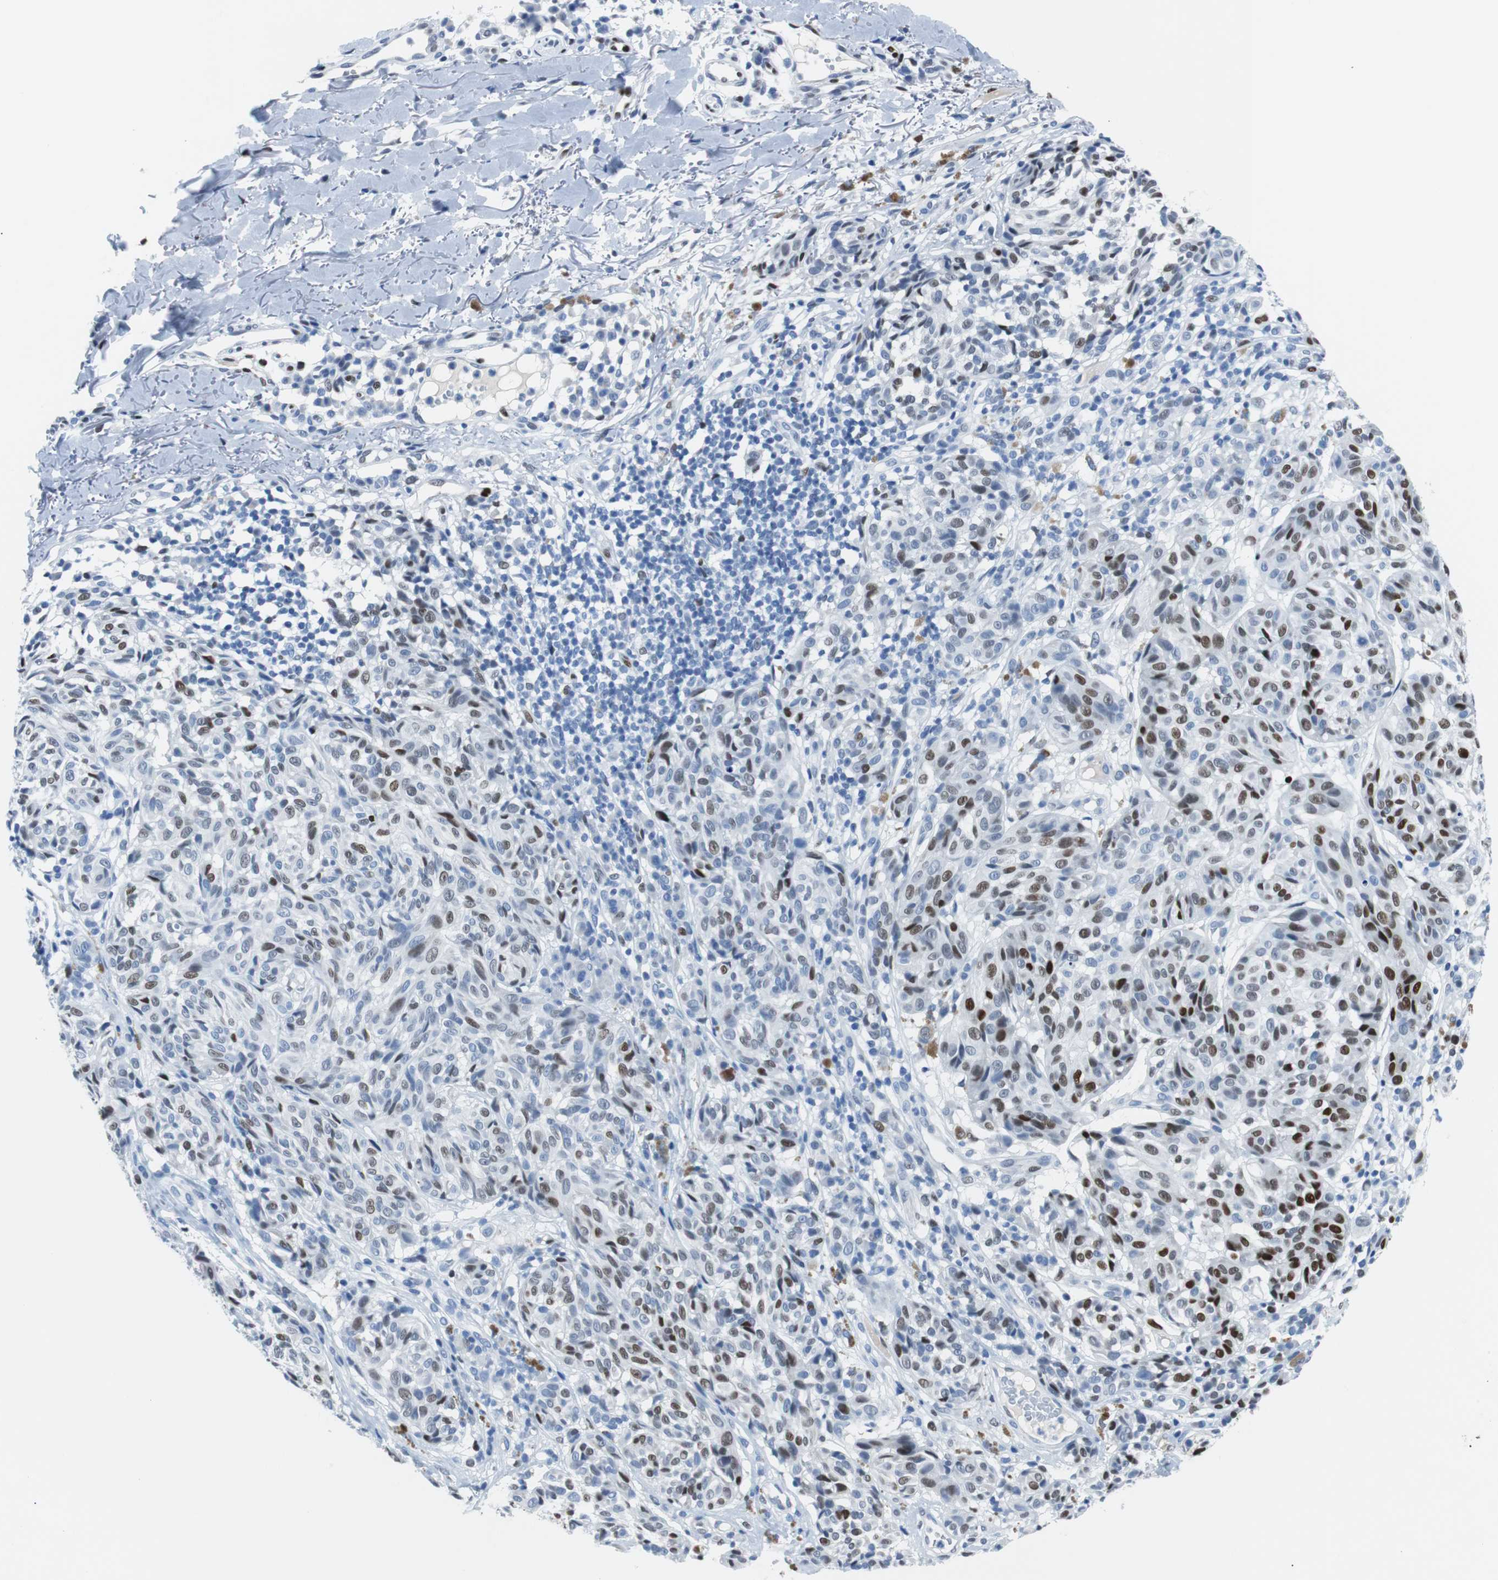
{"staining": {"intensity": "moderate", "quantity": "25%-75%", "location": "nuclear"}, "tissue": "melanoma", "cell_type": "Tumor cells", "image_type": "cancer", "snomed": [{"axis": "morphology", "description": "Malignant melanoma, NOS"}, {"axis": "topography", "description": "Skin"}], "caption": "The image shows a brown stain indicating the presence of a protein in the nuclear of tumor cells in melanoma.", "gene": "JUN", "patient": {"sex": "female", "age": 46}}